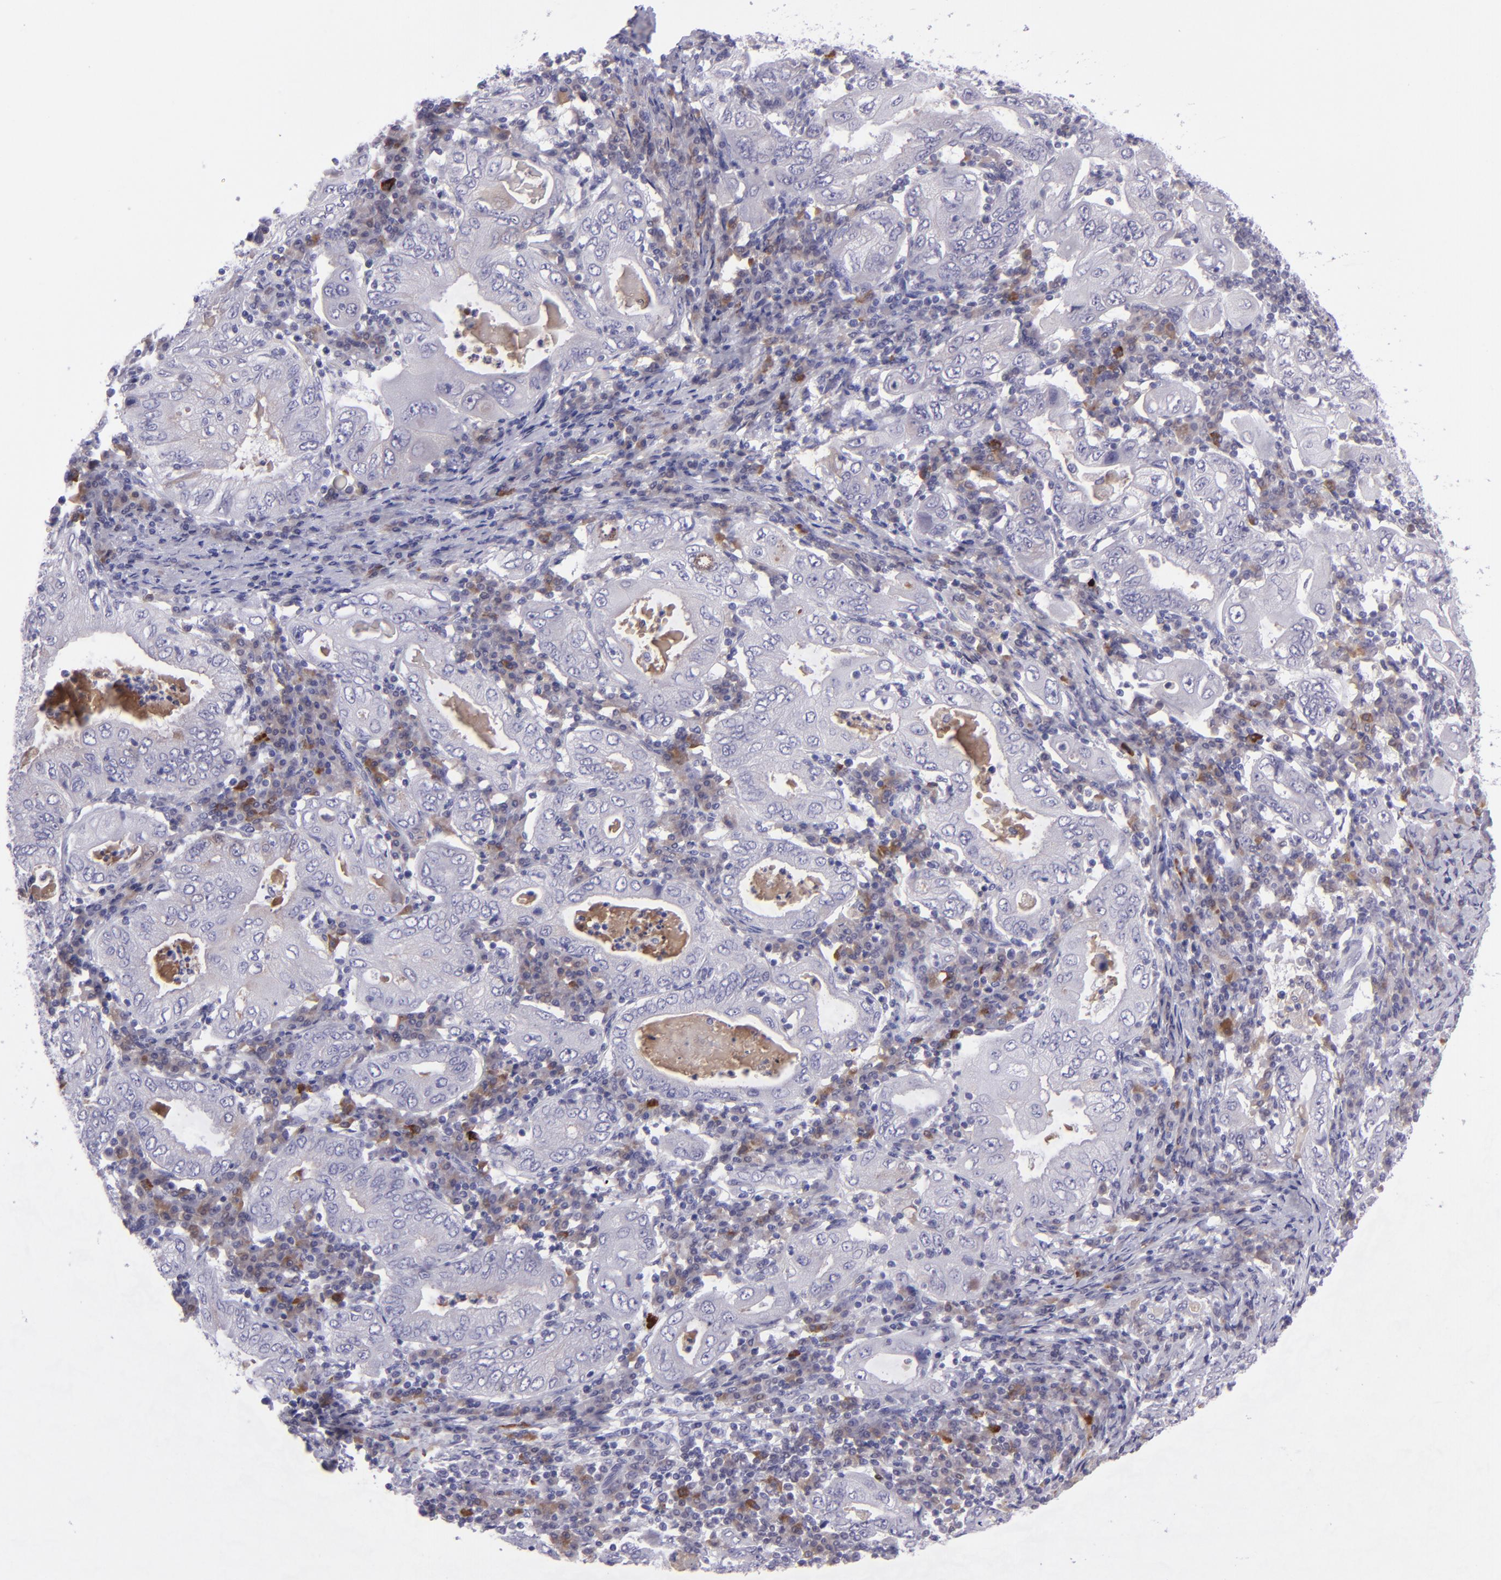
{"staining": {"intensity": "negative", "quantity": "none", "location": "none"}, "tissue": "stomach cancer", "cell_type": "Tumor cells", "image_type": "cancer", "snomed": [{"axis": "morphology", "description": "Normal tissue, NOS"}, {"axis": "morphology", "description": "Adenocarcinoma, NOS"}, {"axis": "topography", "description": "Esophagus"}, {"axis": "topography", "description": "Stomach, upper"}, {"axis": "topography", "description": "Peripheral nerve tissue"}], "caption": "High power microscopy histopathology image of an immunohistochemistry (IHC) photomicrograph of stomach cancer, revealing no significant positivity in tumor cells.", "gene": "POU2F2", "patient": {"sex": "male", "age": 62}}